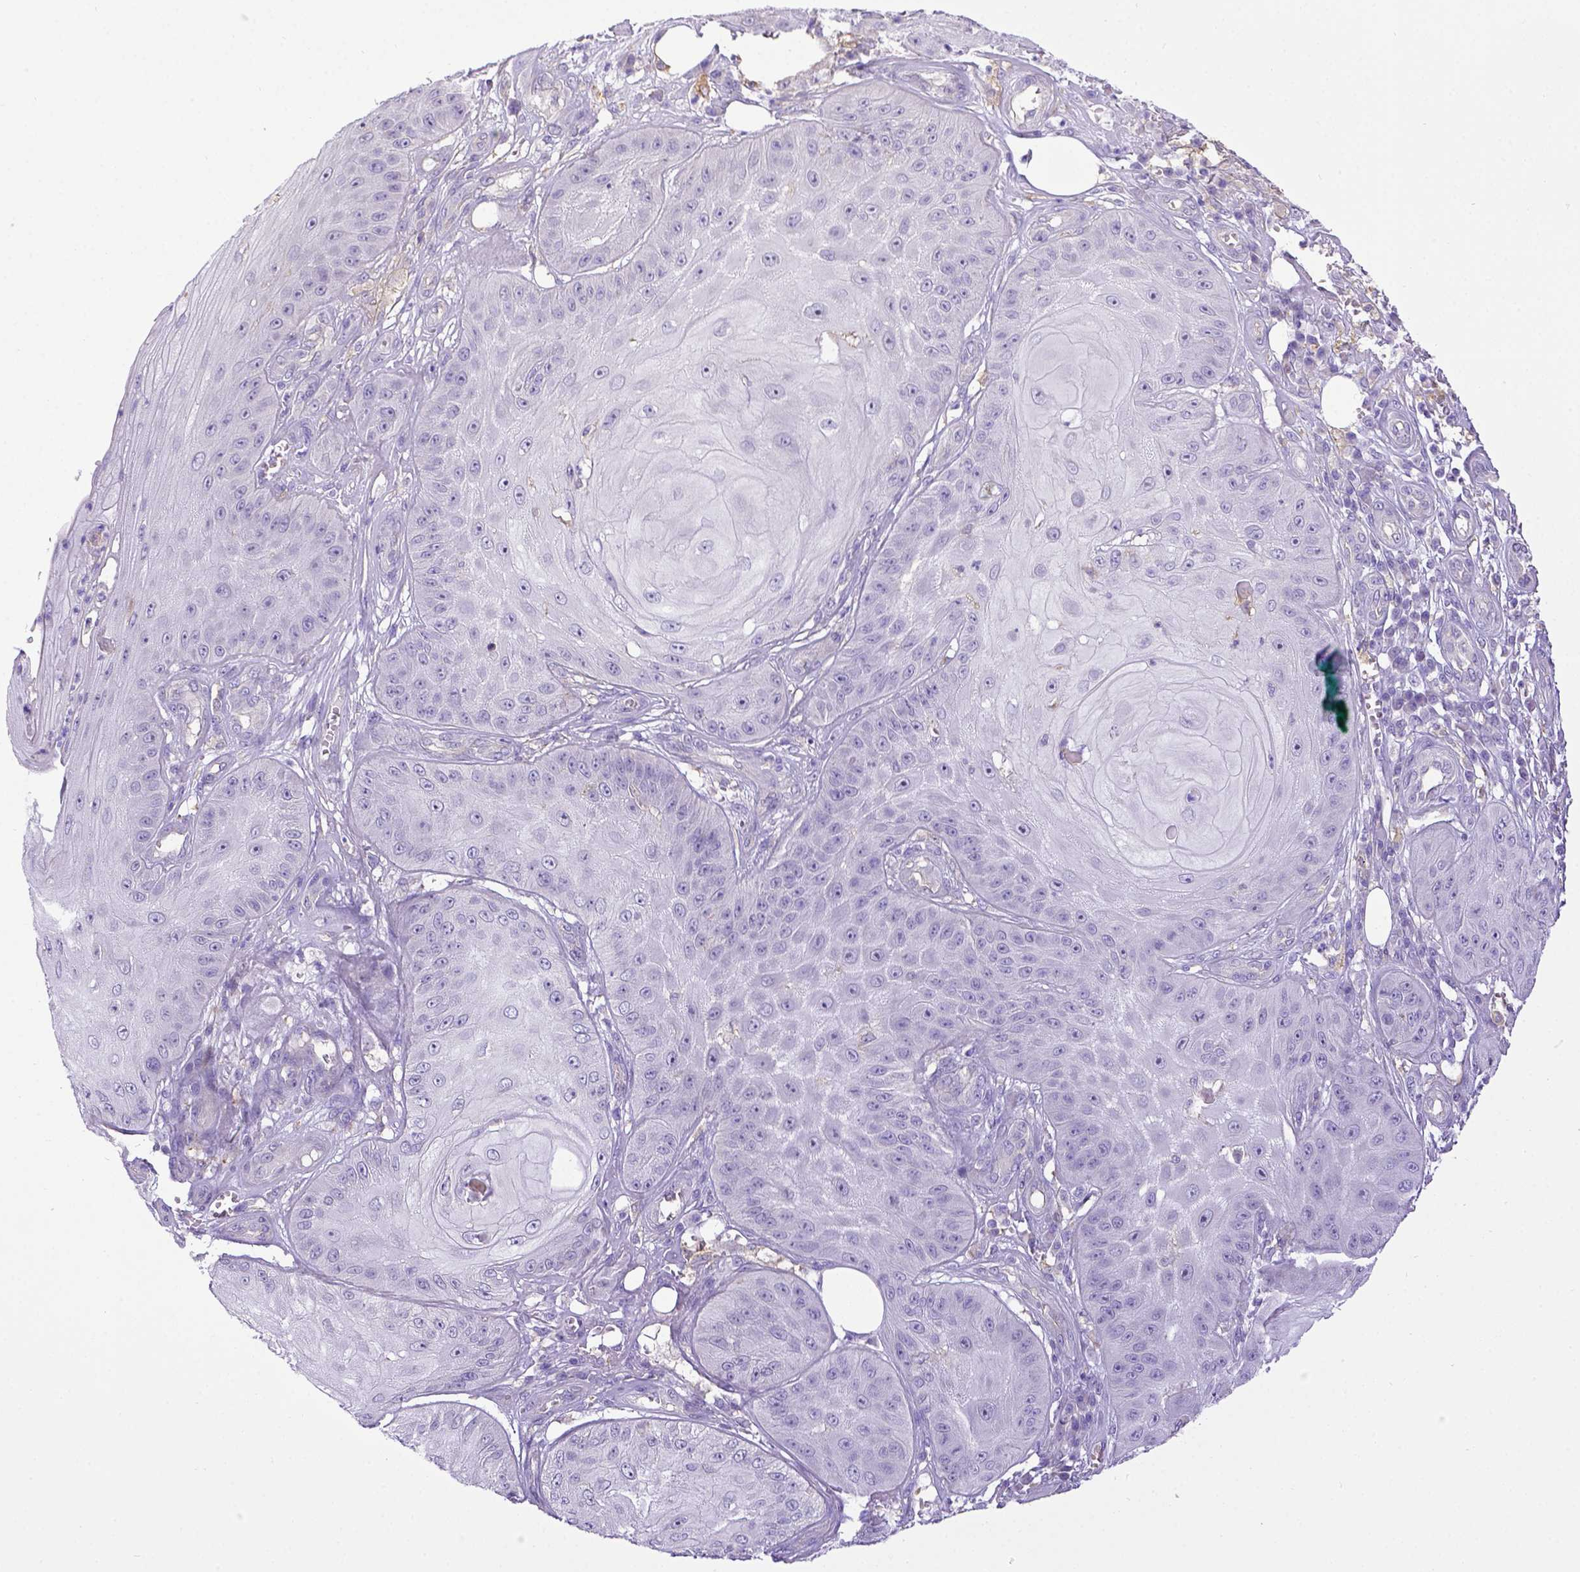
{"staining": {"intensity": "negative", "quantity": "none", "location": "none"}, "tissue": "skin cancer", "cell_type": "Tumor cells", "image_type": "cancer", "snomed": [{"axis": "morphology", "description": "Squamous cell carcinoma, NOS"}, {"axis": "topography", "description": "Skin"}], "caption": "Human skin cancer (squamous cell carcinoma) stained for a protein using immunohistochemistry (IHC) displays no staining in tumor cells.", "gene": "CD40", "patient": {"sex": "male", "age": 70}}